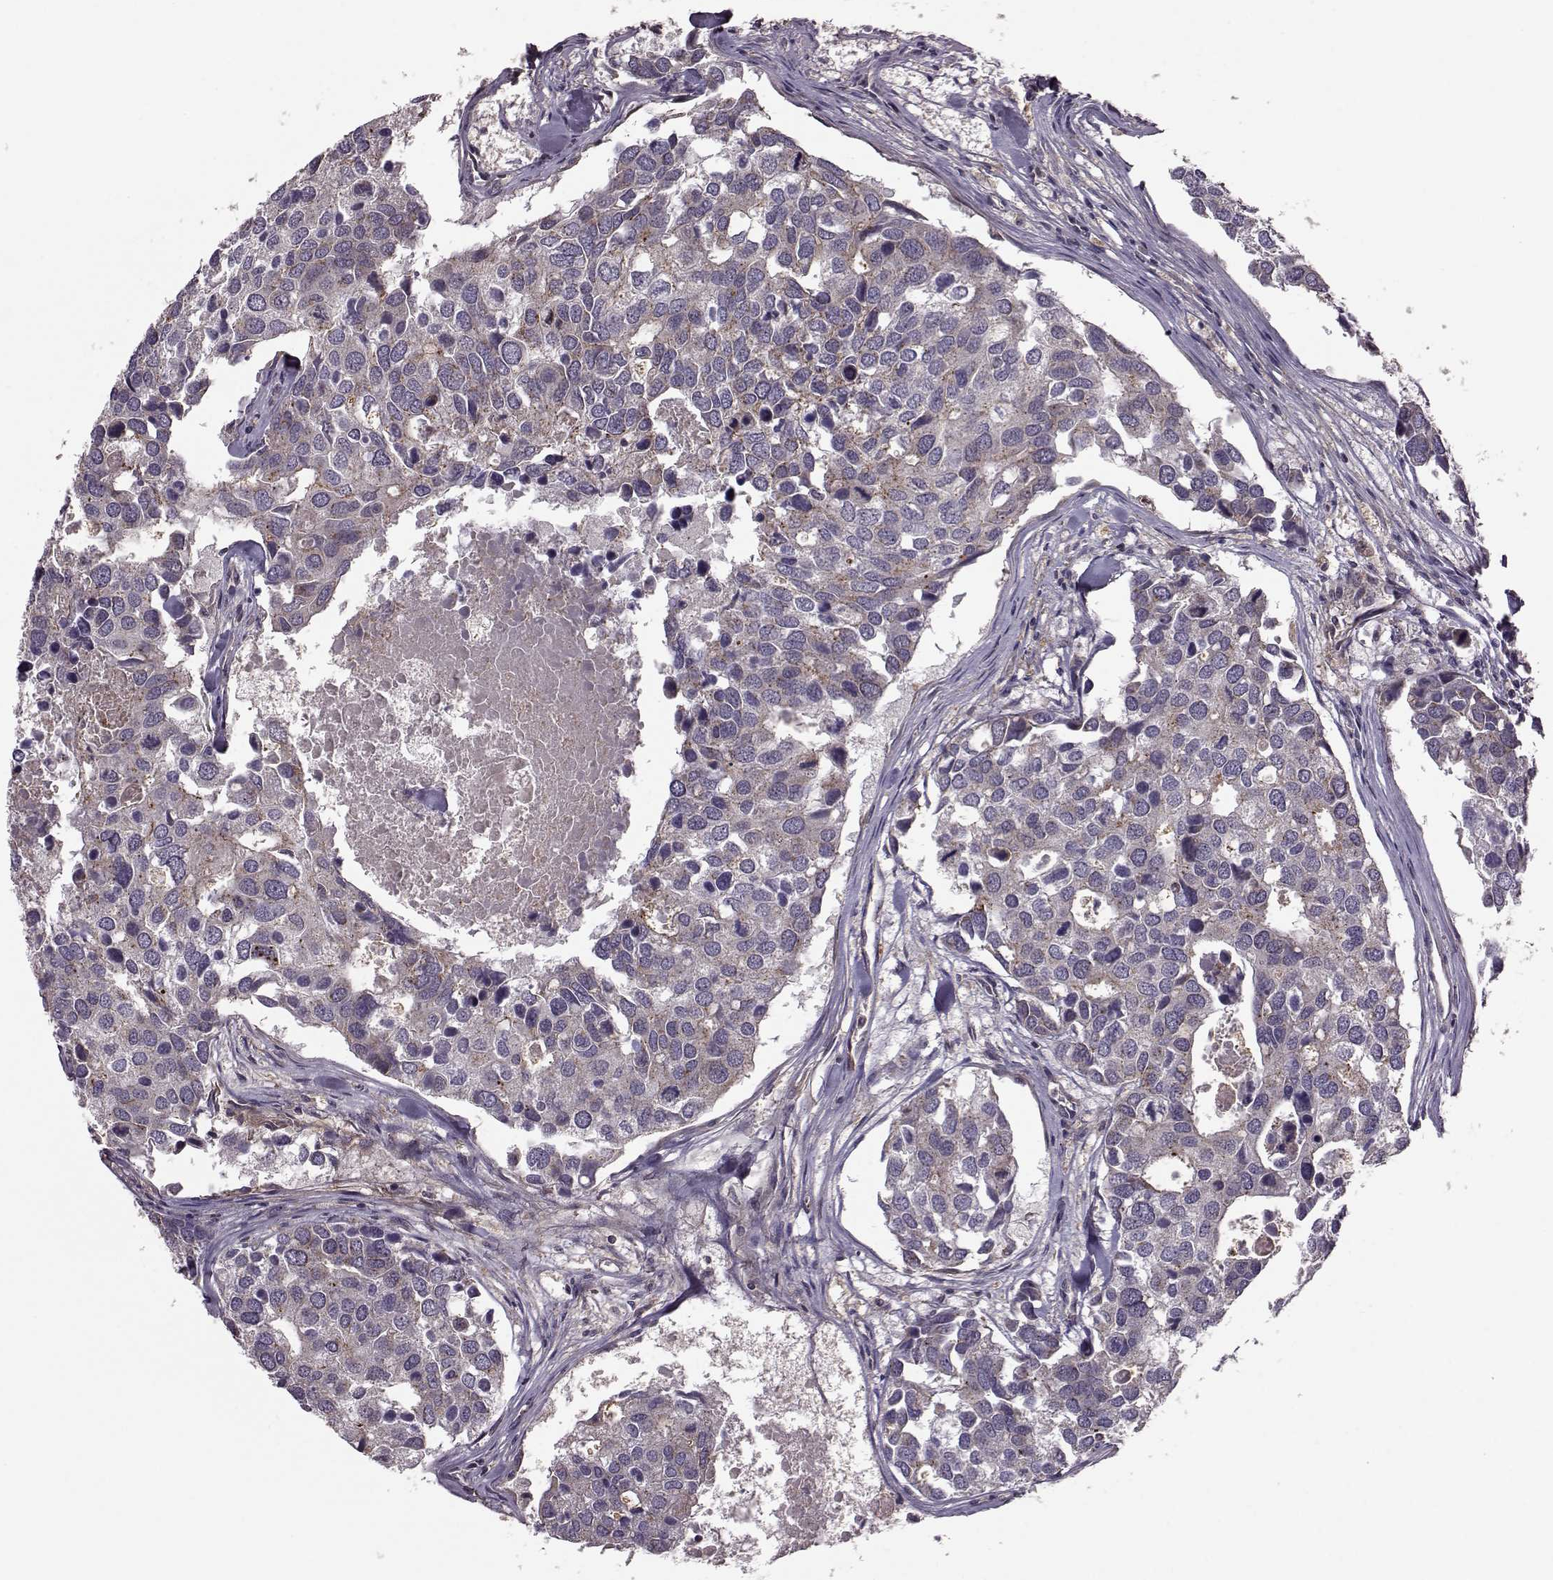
{"staining": {"intensity": "weak", "quantity": "25%-75%", "location": "cytoplasmic/membranous"}, "tissue": "breast cancer", "cell_type": "Tumor cells", "image_type": "cancer", "snomed": [{"axis": "morphology", "description": "Duct carcinoma"}, {"axis": "topography", "description": "Breast"}], "caption": "Invasive ductal carcinoma (breast) tissue exhibits weak cytoplasmic/membranous expression in about 25%-75% of tumor cells, visualized by immunohistochemistry.", "gene": "FNIP2", "patient": {"sex": "female", "age": 83}}